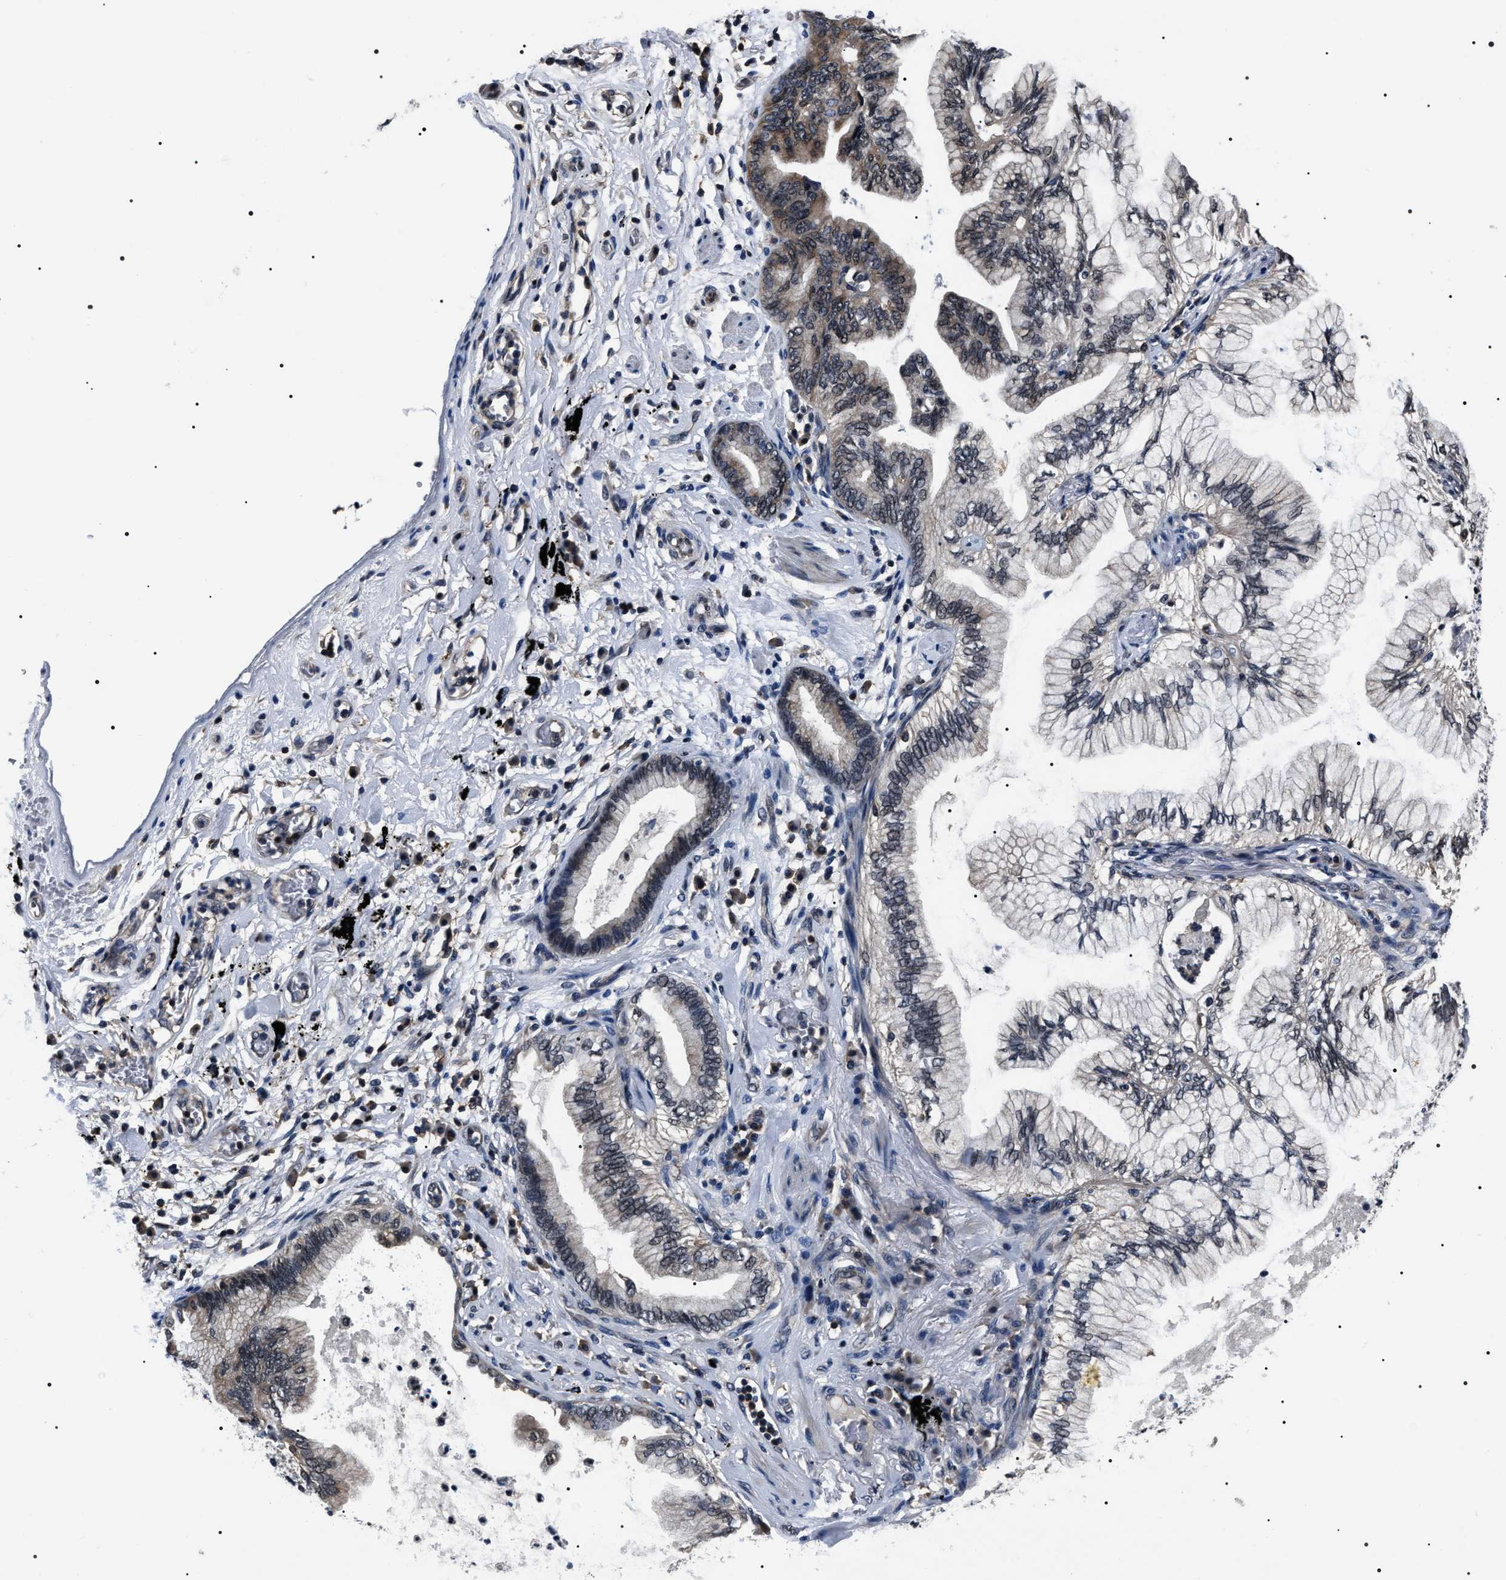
{"staining": {"intensity": "moderate", "quantity": "<25%", "location": "cytoplasmic/membranous"}, "tissue": "lung cancer", "cell_type": "Tumor cells", "image_type": "cancer", "snomed": [{"axis": "morphology", "description": "Normal tissue, NOS"}, {"axis": "morphology", "description": "Adenocarcinoma, NOS"}, {"axis": "topography", "description": "Bronchus"}, {"axis": "topography", "description": "Lung"}], "caption": "High-magnification brightfield microscopy of adenocarcinoma (lung) stained with DAB (3,3'-diaminobenzidine) (brown) and counterstained with hematoxylin (blue). tumor cells exhibit moderate cytoplasmic/membranous positivity is present in approximately<25% of cells.", "gene": "SIPA1", "patient": {"sex": "female", "age": 70}}